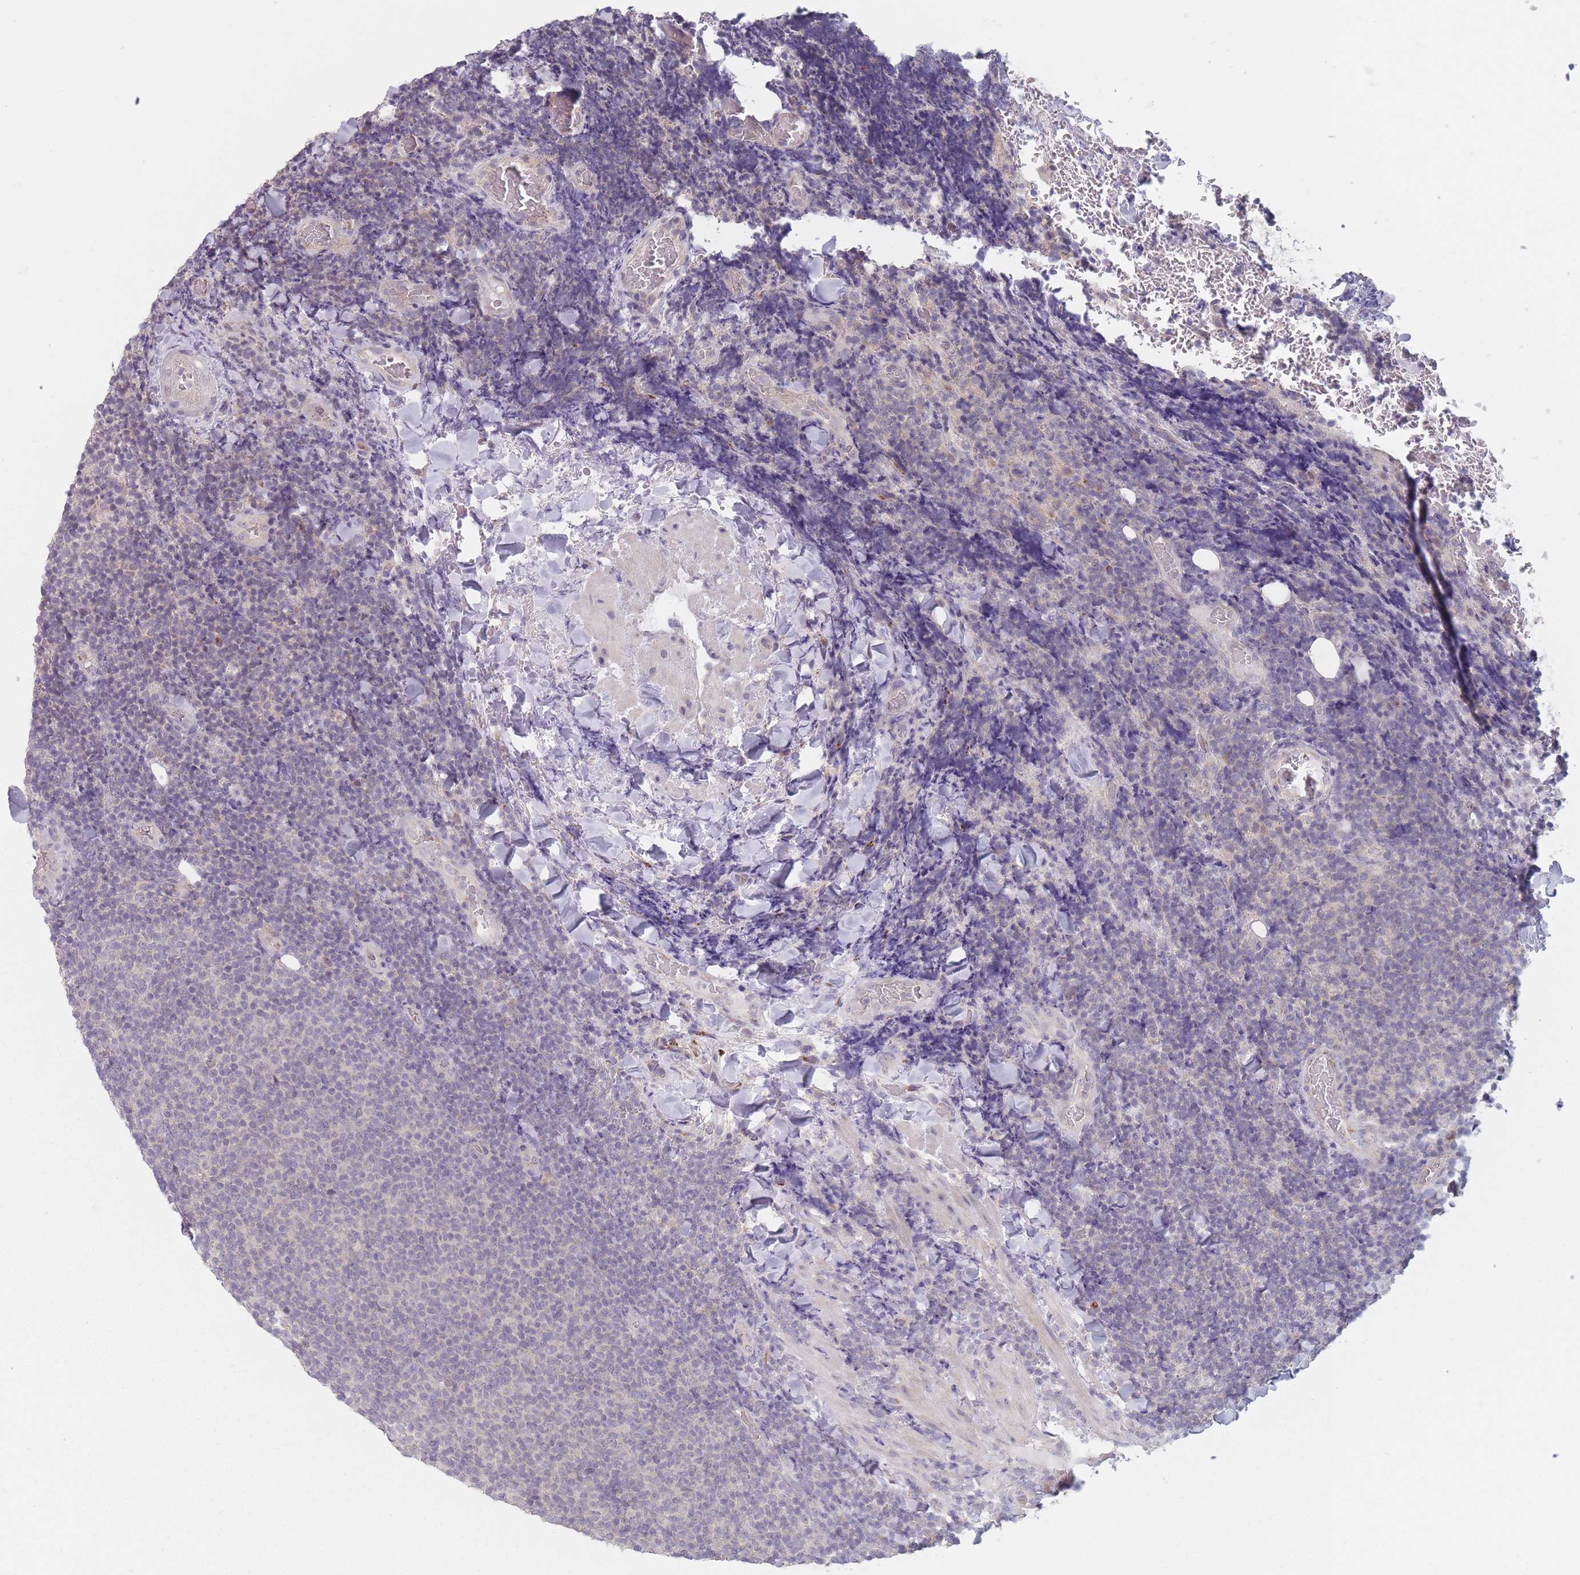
{"staining": {"intensity": "negative", "quantity": "none", "location": "none"}, "tissue": "lymphoma", "cell_type": "Tumor cells", "image_type": "cancer", "snomed": [{"axis": "morphology", "description": "Malignant lymphoma, non-Hodgkin's type, Low grade"}, {"axis": "topography", "description": "Lymph node"}], "caption": "A micrograph of human malignant lymphoma, non-Hodgkin's type (low-grade) is negative for staining in tumor cells. The staining is performed using DAB brown chromogen with nuclei counter-stained in using hematoxylin.", "gene": "AKAIN1", "patient": {"sex": "male", "age": 66}}